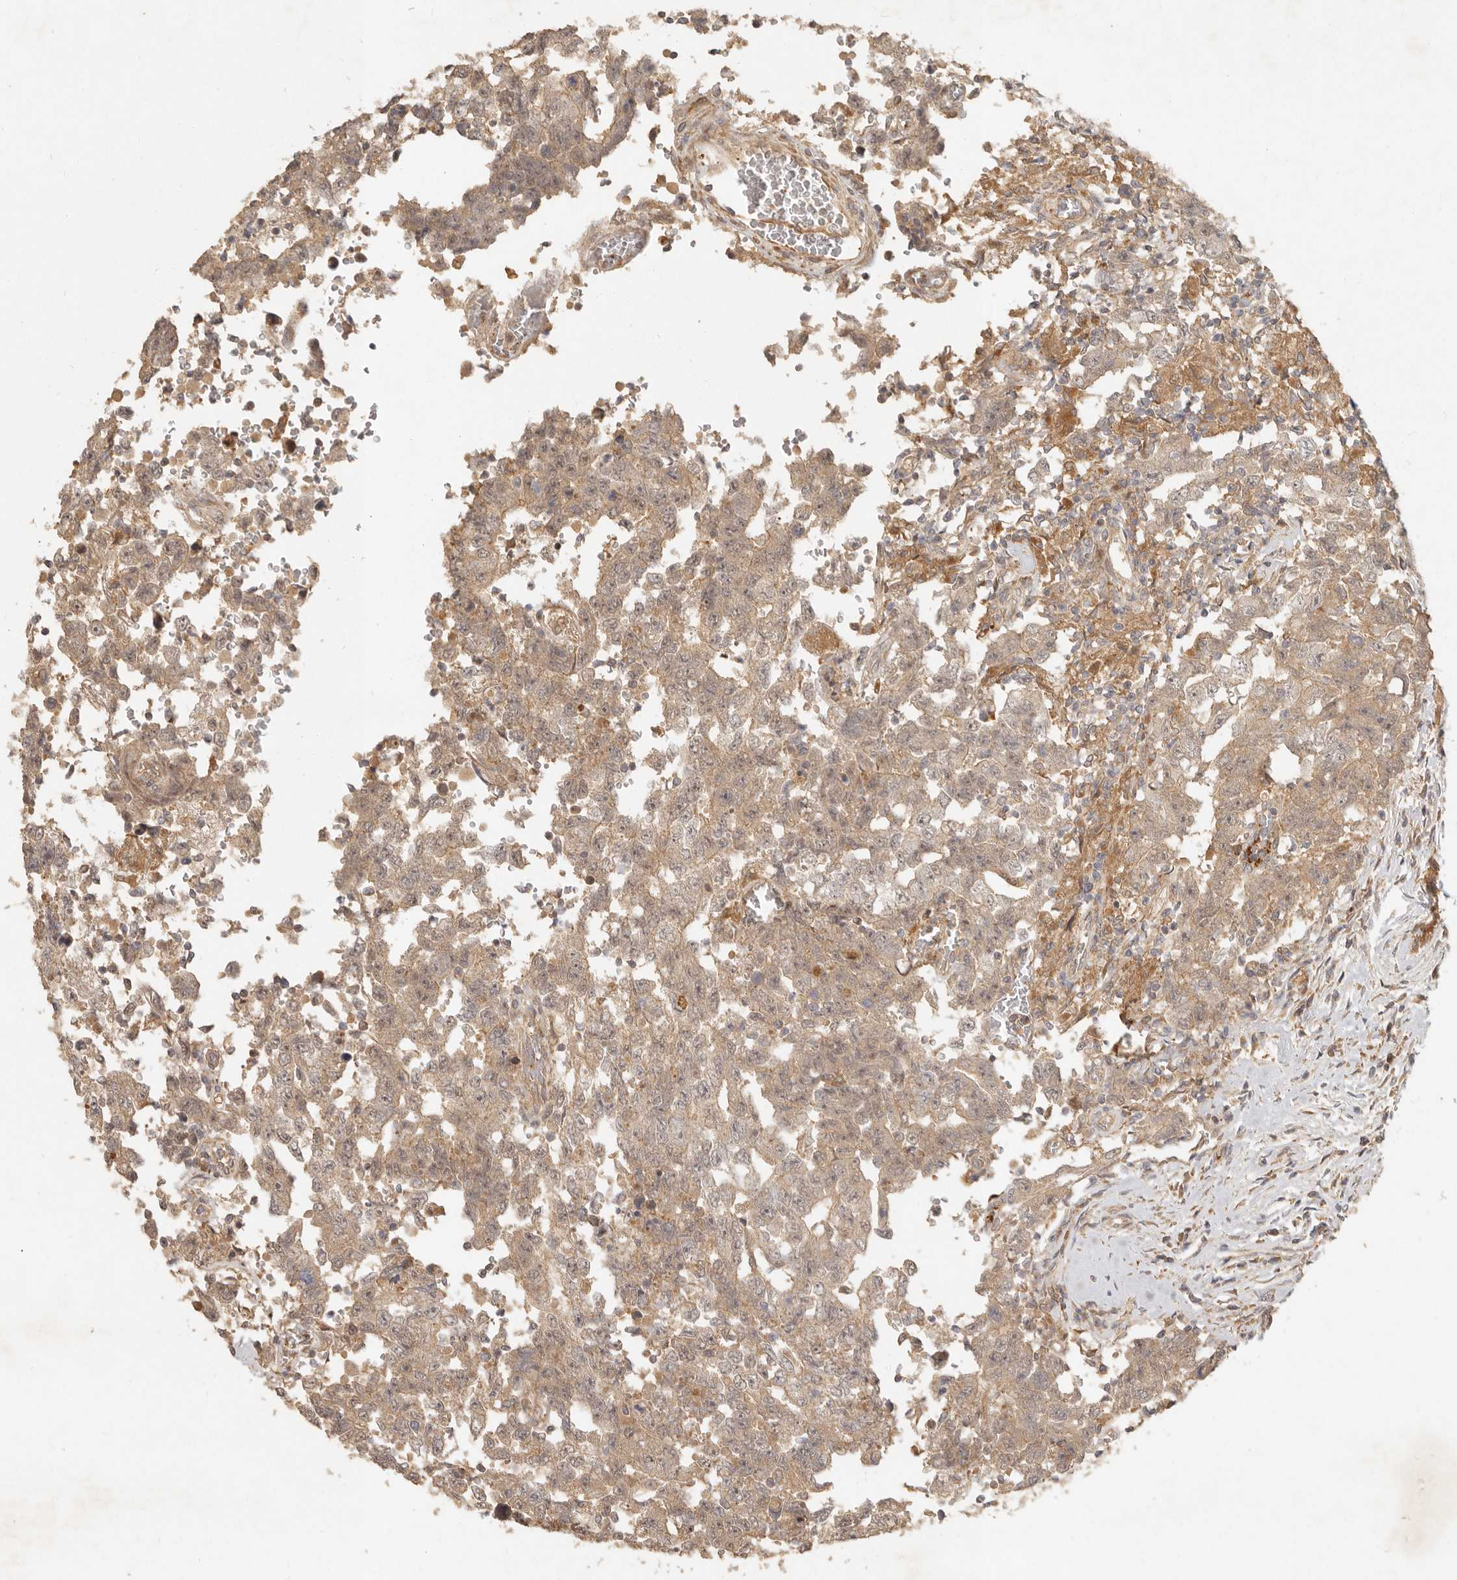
{"staining": {"intensity": "weak", "quantity": ">75%", "location": "cytoplasmic/membranous"}, "tissue": "testis cancer", "cell_type": "Tumor cells", "image_type": "cancer", "snomed": [{"axis": "morphology", "description": "Carcinoma, Embryonal, NOS"}, {"axis": "topography", "description": "Testis"}], "caption": "Immunohistochemical staining of human testis cancer (embryonal carcinoma) exhibits low levels of weak cytoplasmic/membranous protein expression in about >75% of tumor cells. The protein of interest is stained brown, and the nuclei are stained in blue (DAB IHC with brightfield microscopy, high magnification).", "gene": "VIPR1", "patient": {"sex": "male", "age": 26}}